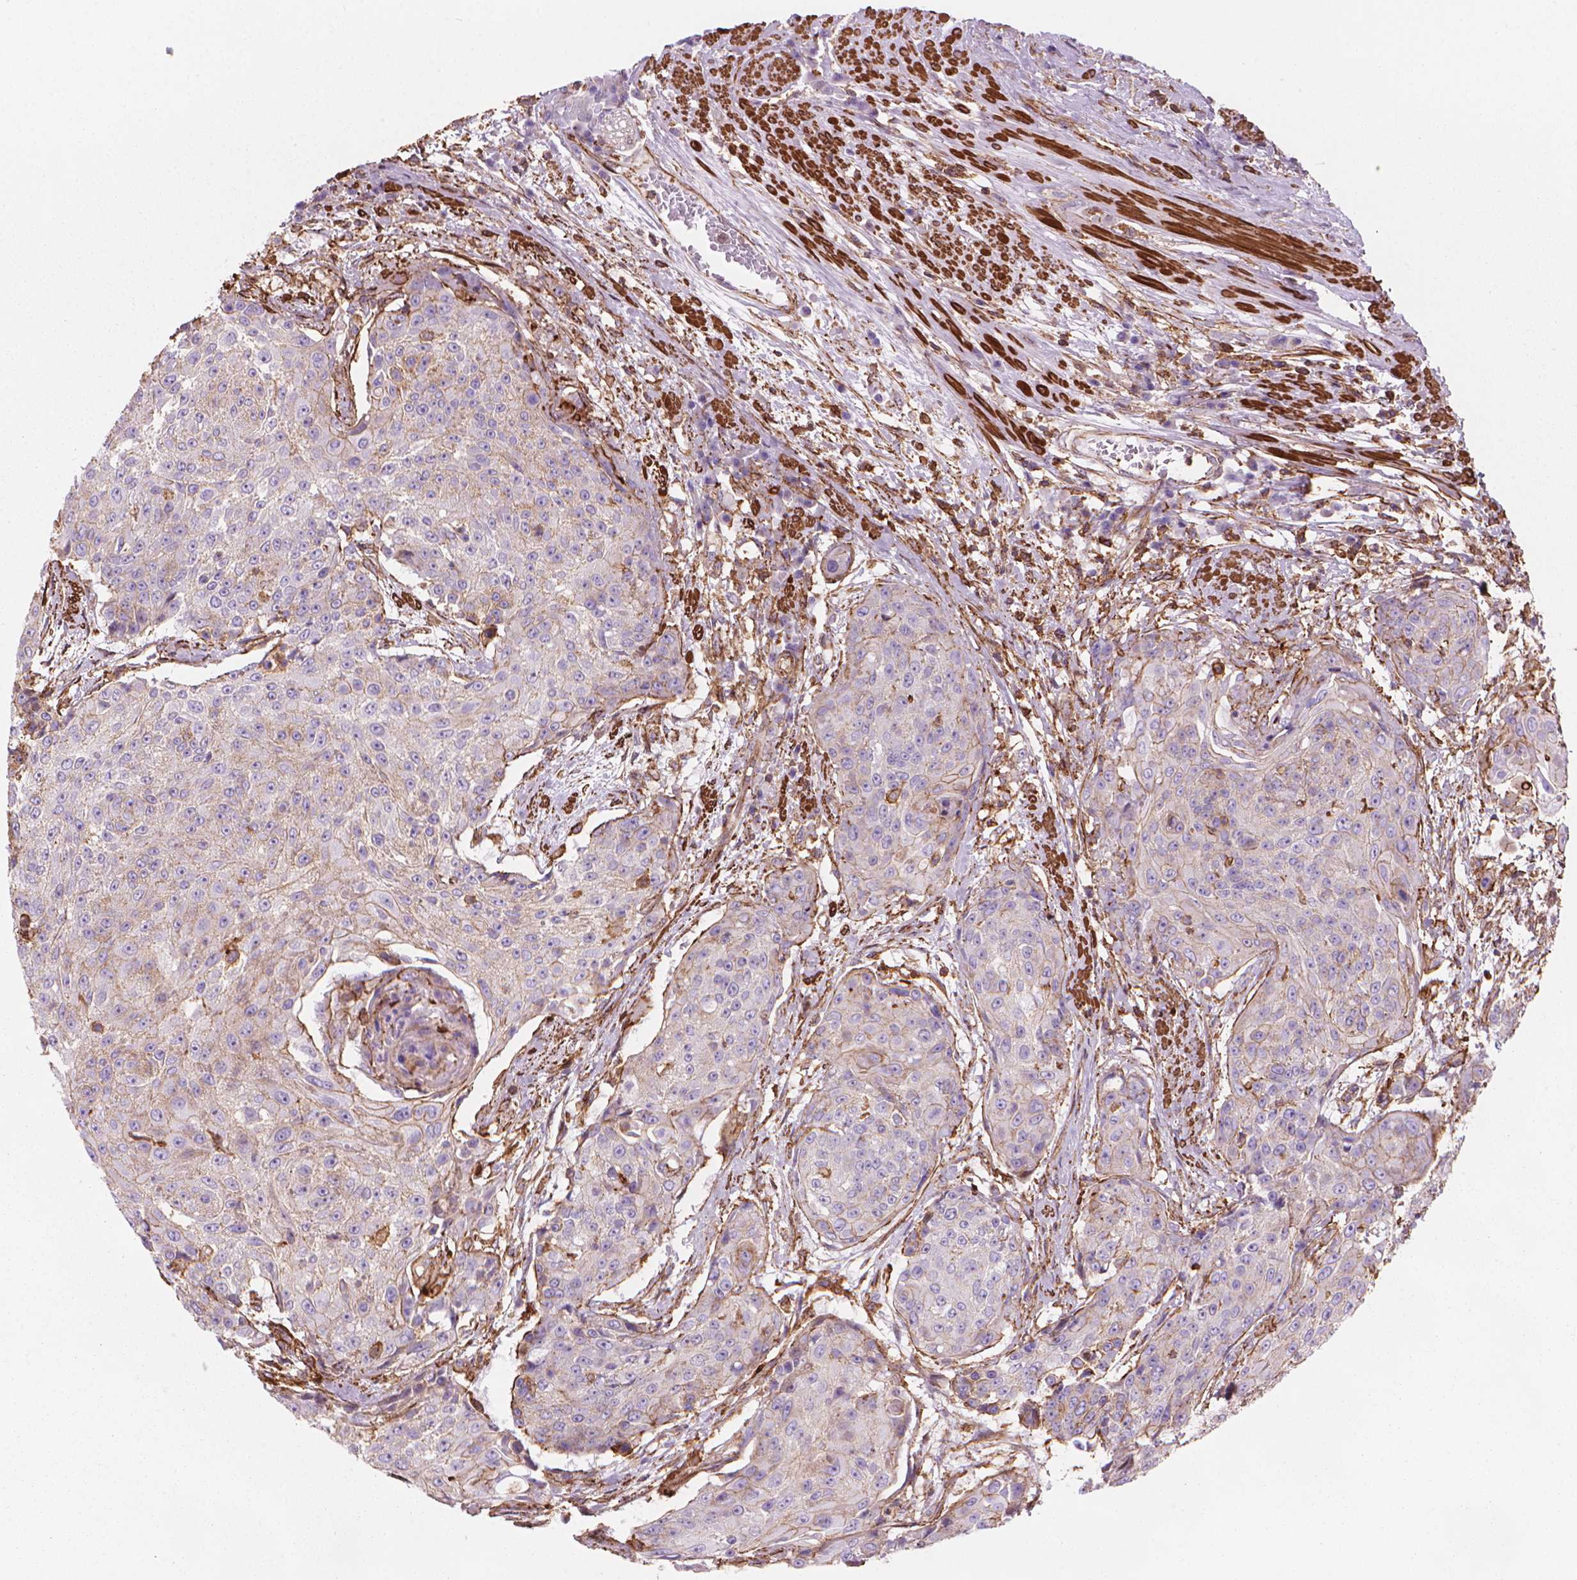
{"staining": {"intensity": "negative", "quantity": "none", "location": "none"}, "tissue": "urothelial cancer", "cell_type": "Tumor cells", "image_type": "cancer", "snomed": [{"axis": "morphology", "description": "Urothelial carcinoma, High grade"}, {"axis": "topography", "description": "Urinary bladder"}], "caption": "The immunohistochemistry (IHC) image has no significant expression in tumor cells of urothelial cancer tissue.", "gene": "PATJ", "patient": {"sex": "female", "age": 63}}